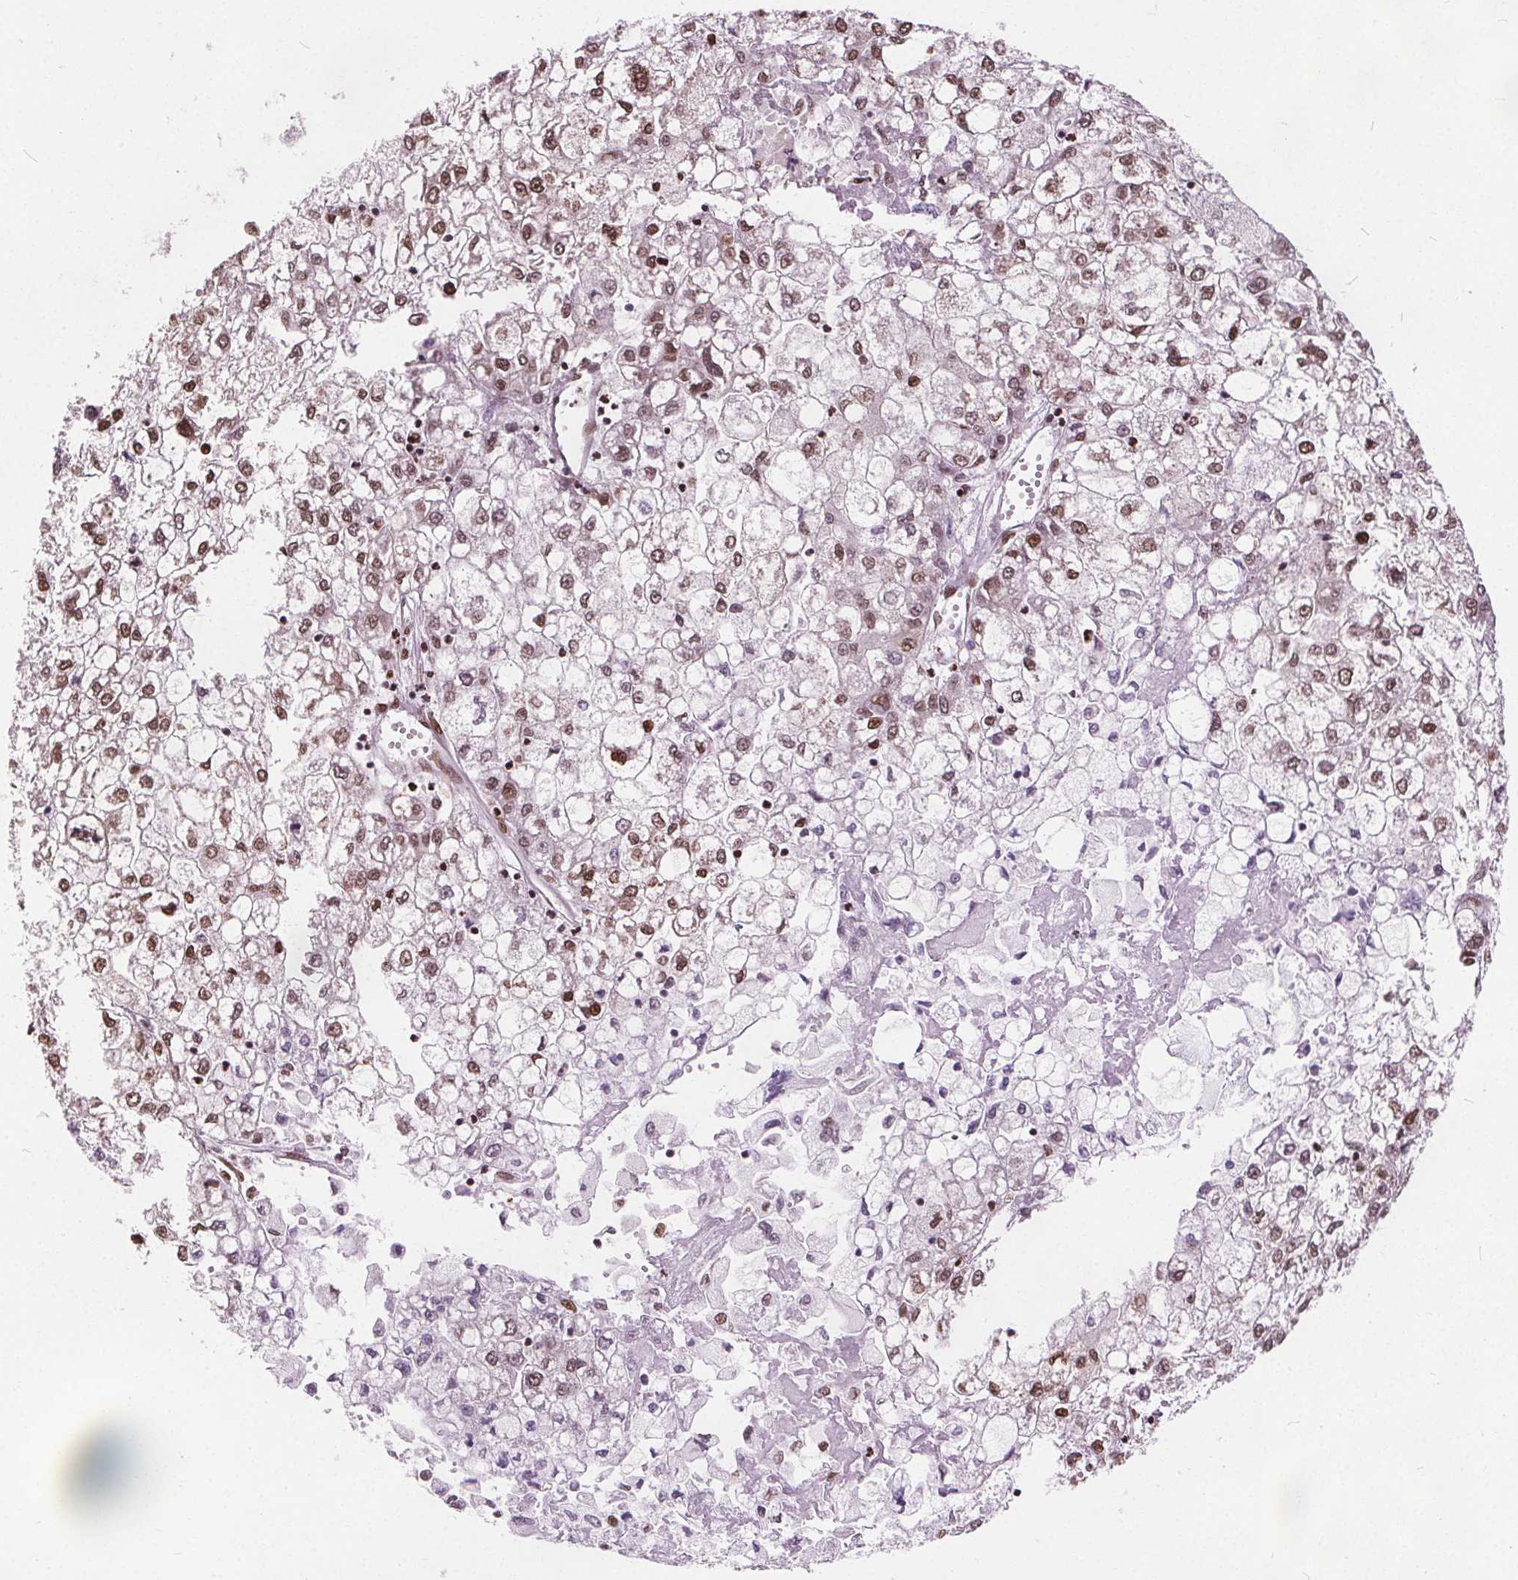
{"staining": {"intensity": "moderate", "quantity": ">75%", "location": "nuclear"}, "tissue": "liver cancer", "cell_type": "Tumor cells", "image_type": "cancer", "snomed": [{"axis": "morphology", "description": "Carcinoma, Hepatocellular, NOS"}, {"axis": "topography", "description": "Liver"}], "caption": "Human liver hepatocellular carcinoma stained for a protein (brown) exhibits moderate nuclear positive positivity in about >75% of tumor cells.", "gene": "ISLR2", "patient": {"sex": "male", "age": 40}}